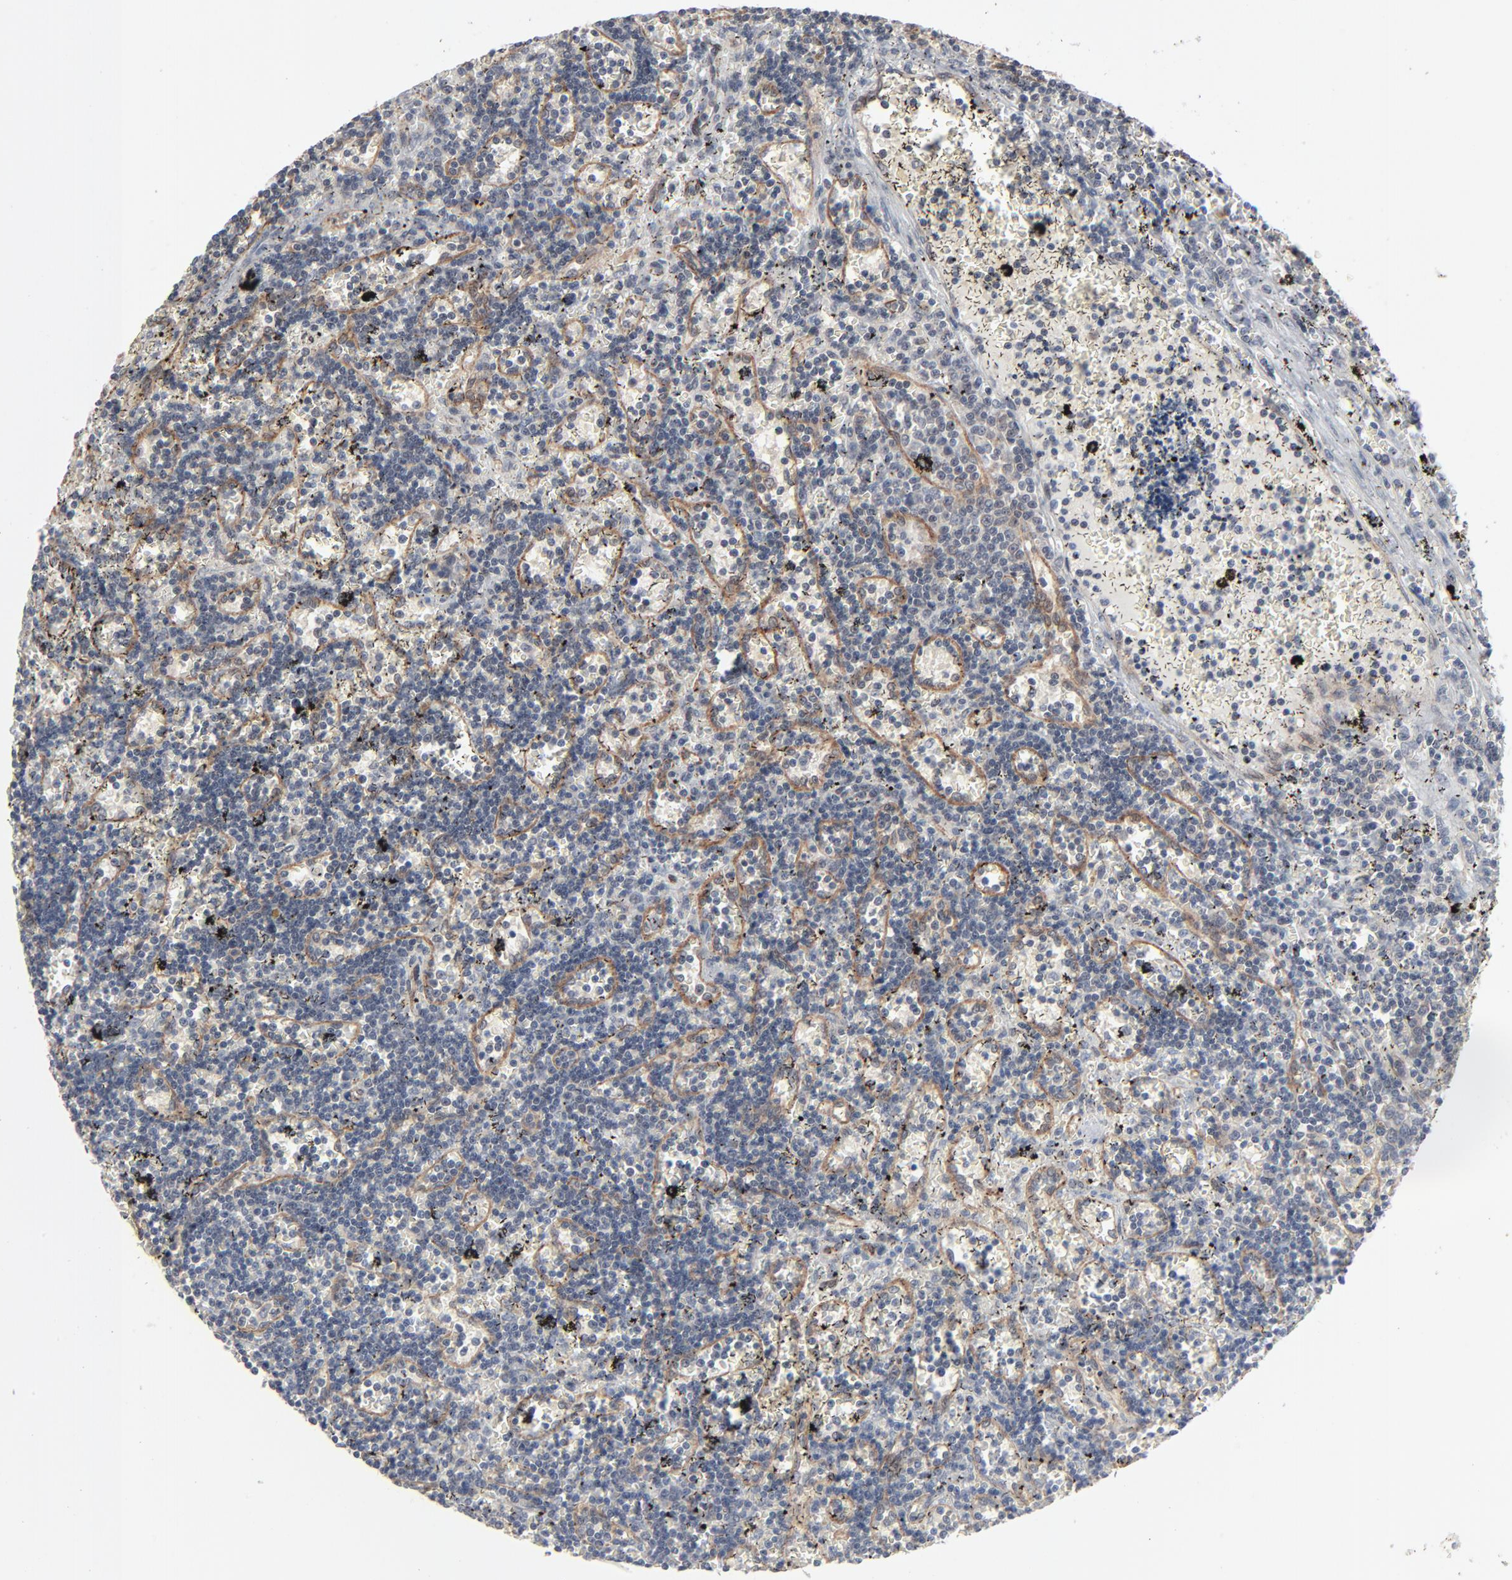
{"staining": {"intensity": "negative", "quantity": "none", "location": "none"}, "tissue": "lymphoma", "cell_type": "Tumor cells", "image_type": "cancer", "snomed": [{"axis": "morphology", "description": "Malignant lymphoma, non-Hodgkin's type, Low grade"}, {"axis": "topography", "description": "Spleen"}], "caption": "Immunohistochemistry histopathology image of neoplastic tissue: human lymphoma stained with DAB exhibits no significant protein positivity in tumor cells.", "gene": "ITPR3", "patient": {"sex": "male", "age": 60}}